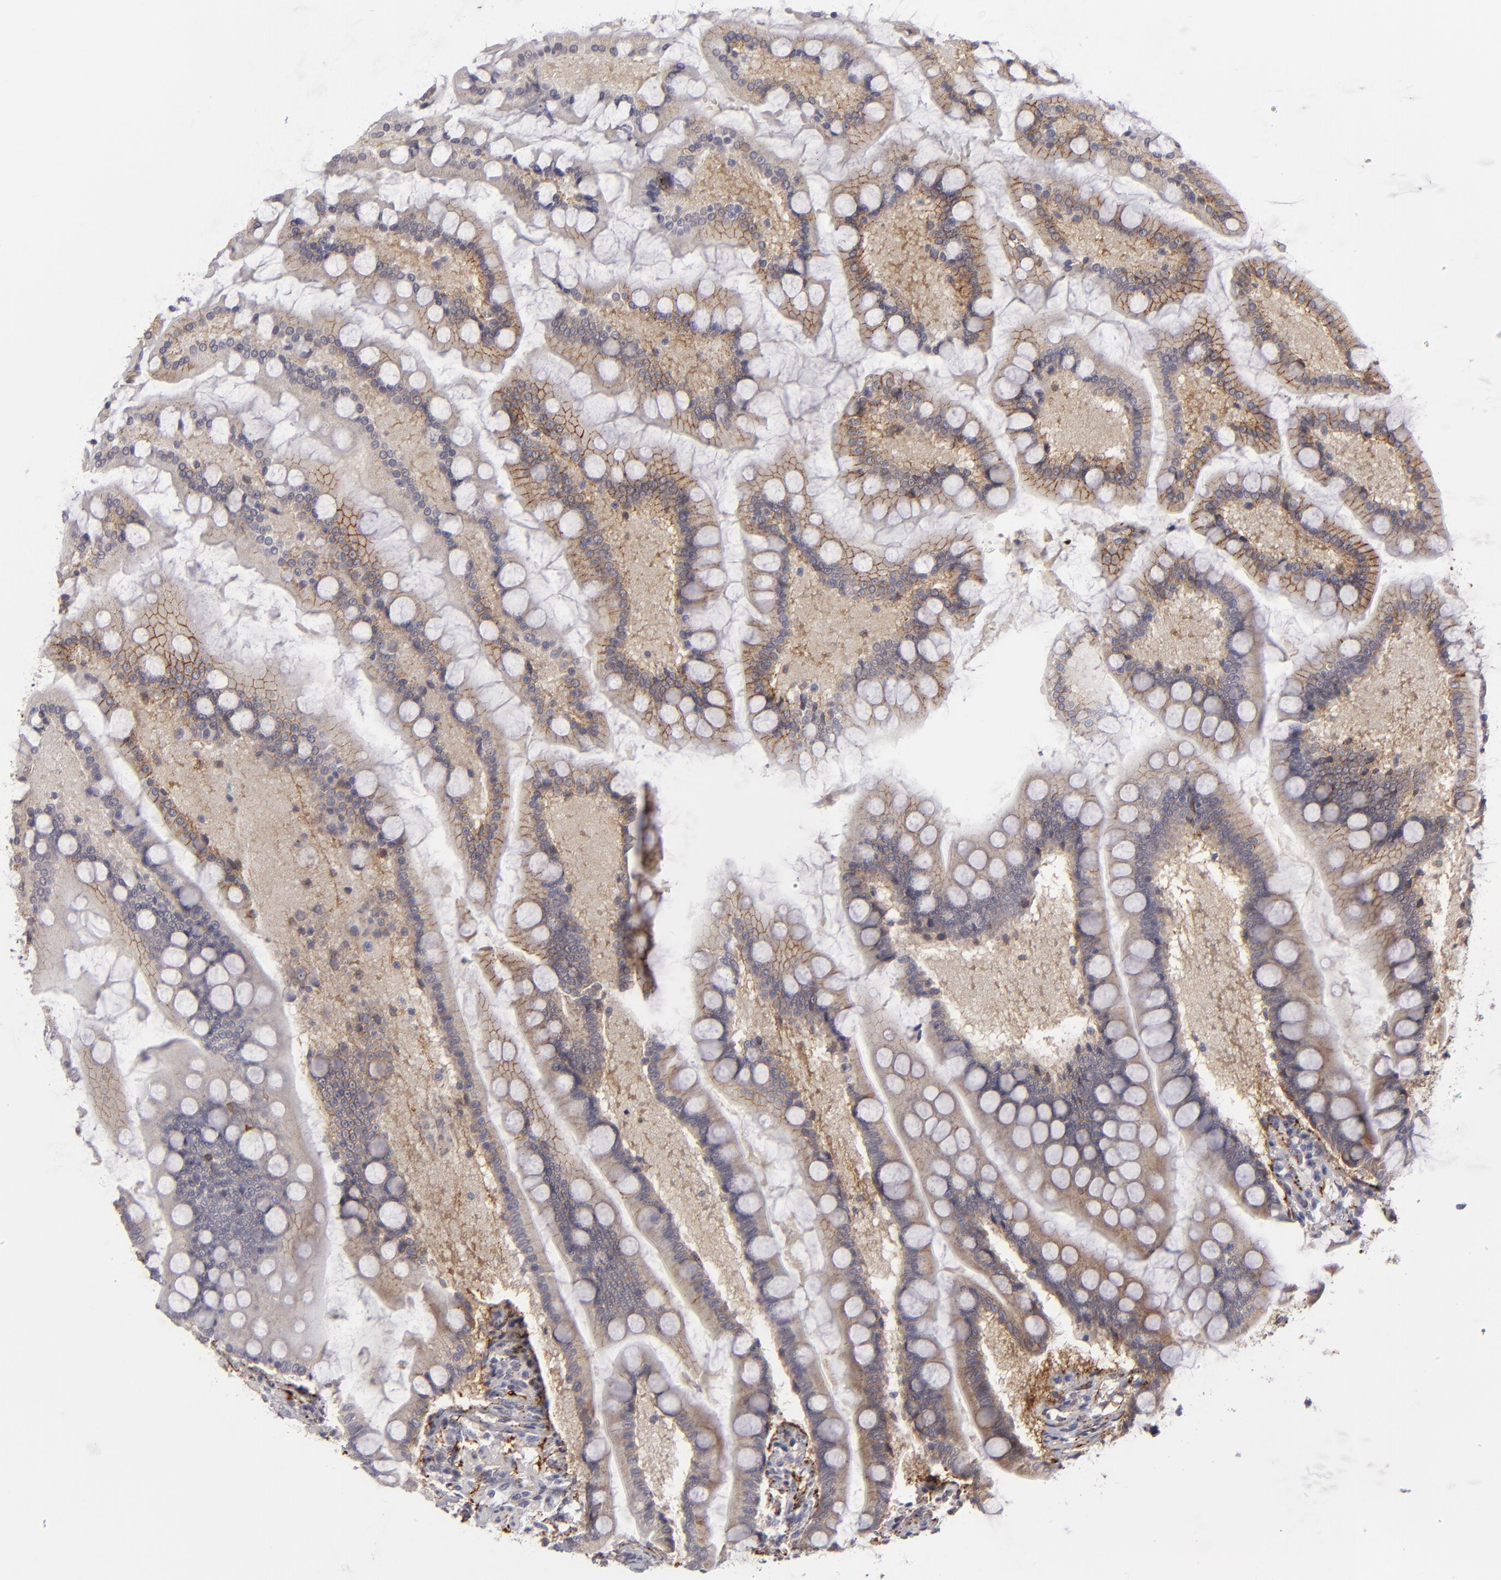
{"staining": {"intensity": "weak", "quantity": "25%-75%", "location": "cytoplasmic/membranous"}, "tissue": "small intestine", "cell_type": "Glandular cells", "image_type": "normal", "snomed": [{"axis": "morphology", "description": "Normal tissue, NOS"}, {"axis": "topography", "description": "Small intestine"}], "caption": "DAB (3,3'-diaminobenzidine) immunohistochemical staining of benign small intestine demonstrates weak cytoplasmic/membranous protein expression in about 25%-75% of glandular cells. (DAB (3,3'-diaminobenzidine) IHC, brown staining for protein, blue staining for nuclei).", "gene": "ALCAM", "patient": {"sex": "male", "age": 41}}